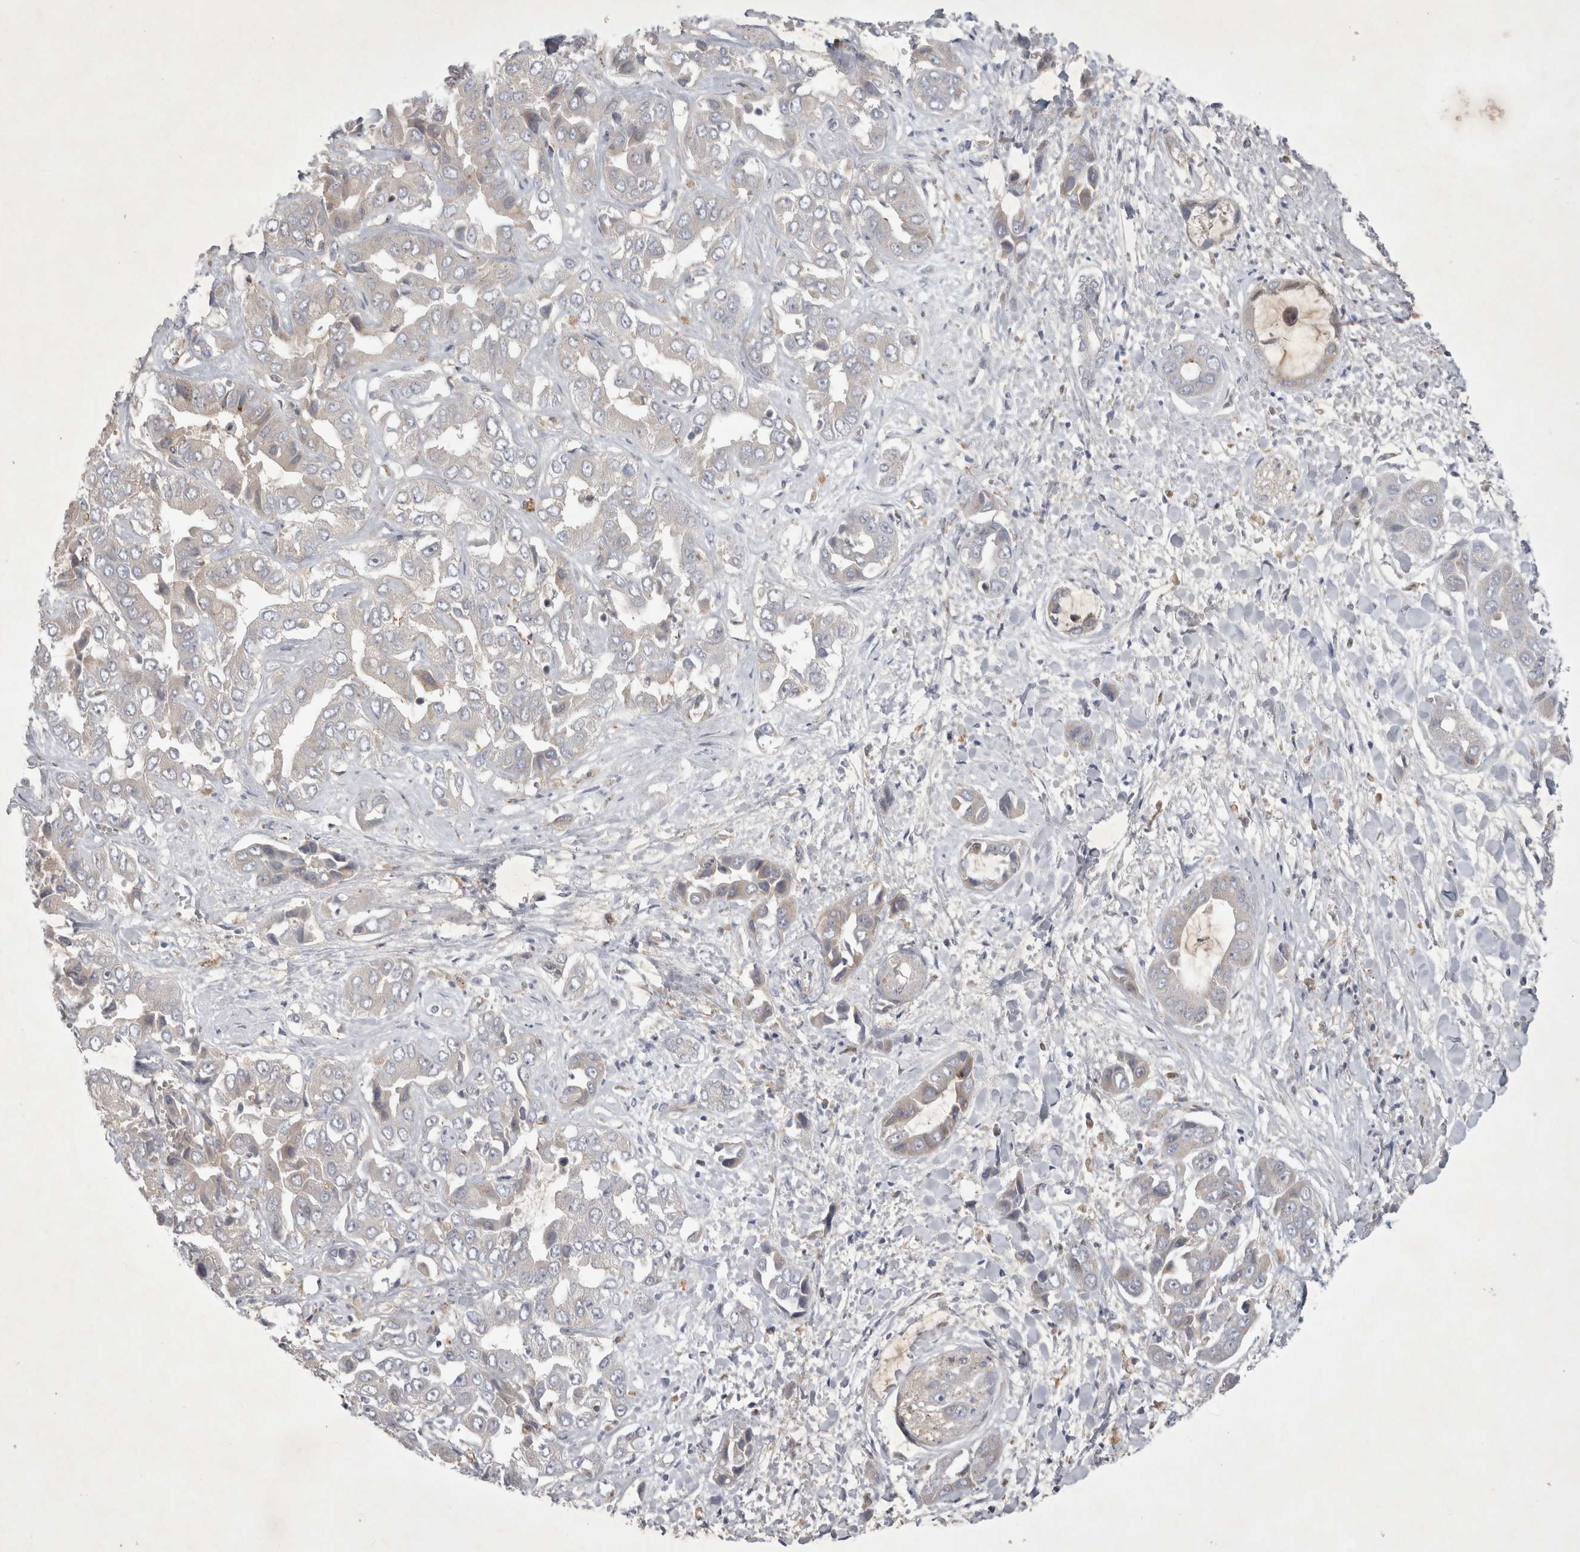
{"staining": {"intensity": "weak", "quantity": "<25%", "location": "cytoplasmic/membranous"}, "tissue": "liver cancer", "cell_type": "Tumor cells", "image_type": "cancer", "snomed": [{"axis": "morphology", "description": "Cholangiocarcinoma"}, {"axis": "topography", "description": "Liver"}], "caption": "Tumor cells are negative for protein expression in human liver cholangiocarcinoma.", "gene": "SRD5A3", "patient": {"sex": "female", "age": 52}}